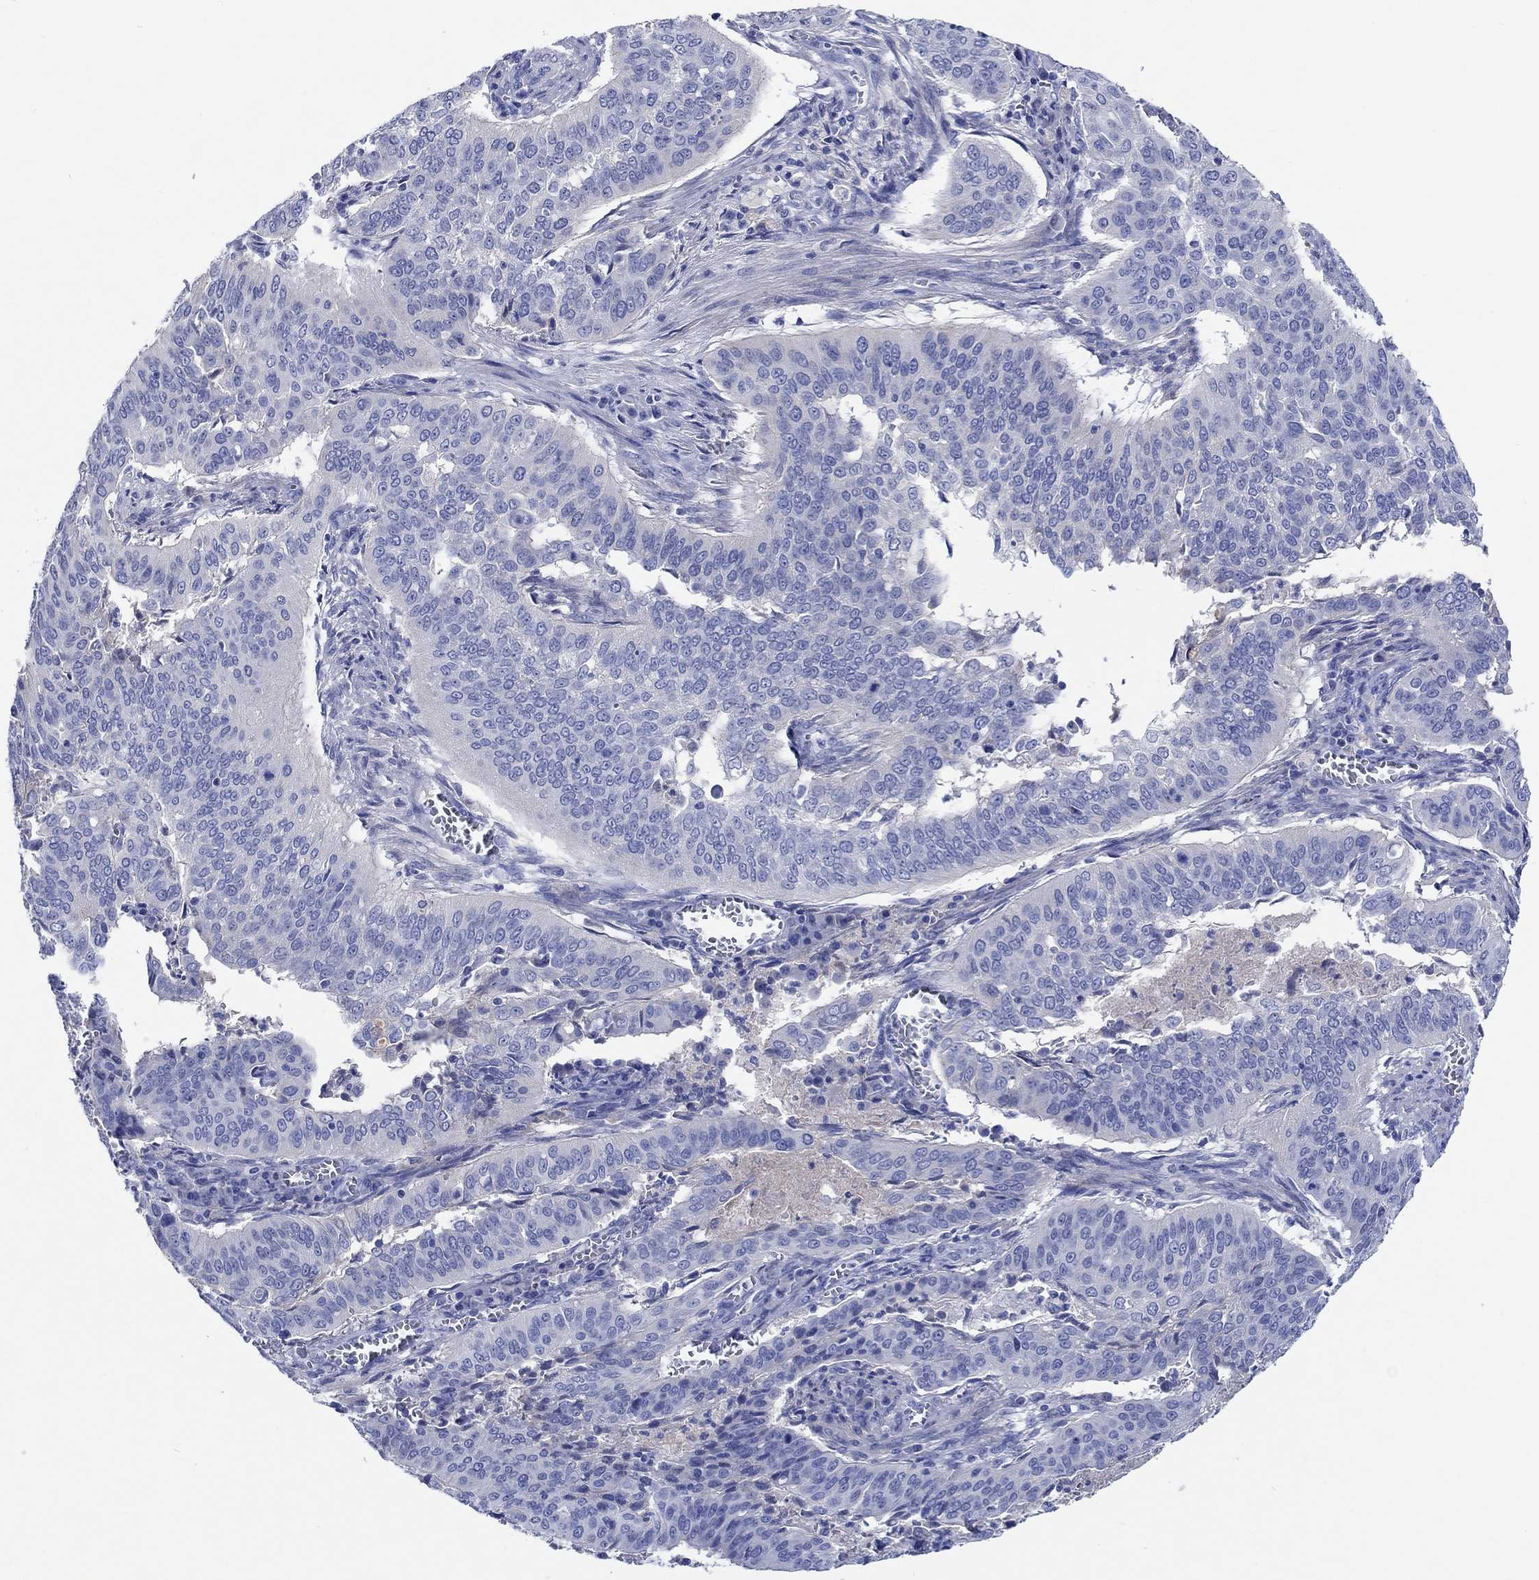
{"staining": {"intensity": "negative", "quantity": "none", "location": "none"}, "tissue": "cervical cancer", "cell_type": "Tumor cells", "image_type": "cancer", "snomed": [{"axis": "morphology", "description": "Squamous cell carcinoma, NOS"}, {"axis": "topography", "description": "Cervix"}], "caption": "This is an immunohistochemistry (IHC) micrograph of human squamous cell carcinoma (cervical). There is no positivity in tumor cells.", "gene": "SHISA4", "patient": {"sex": "female", "age": 39}}